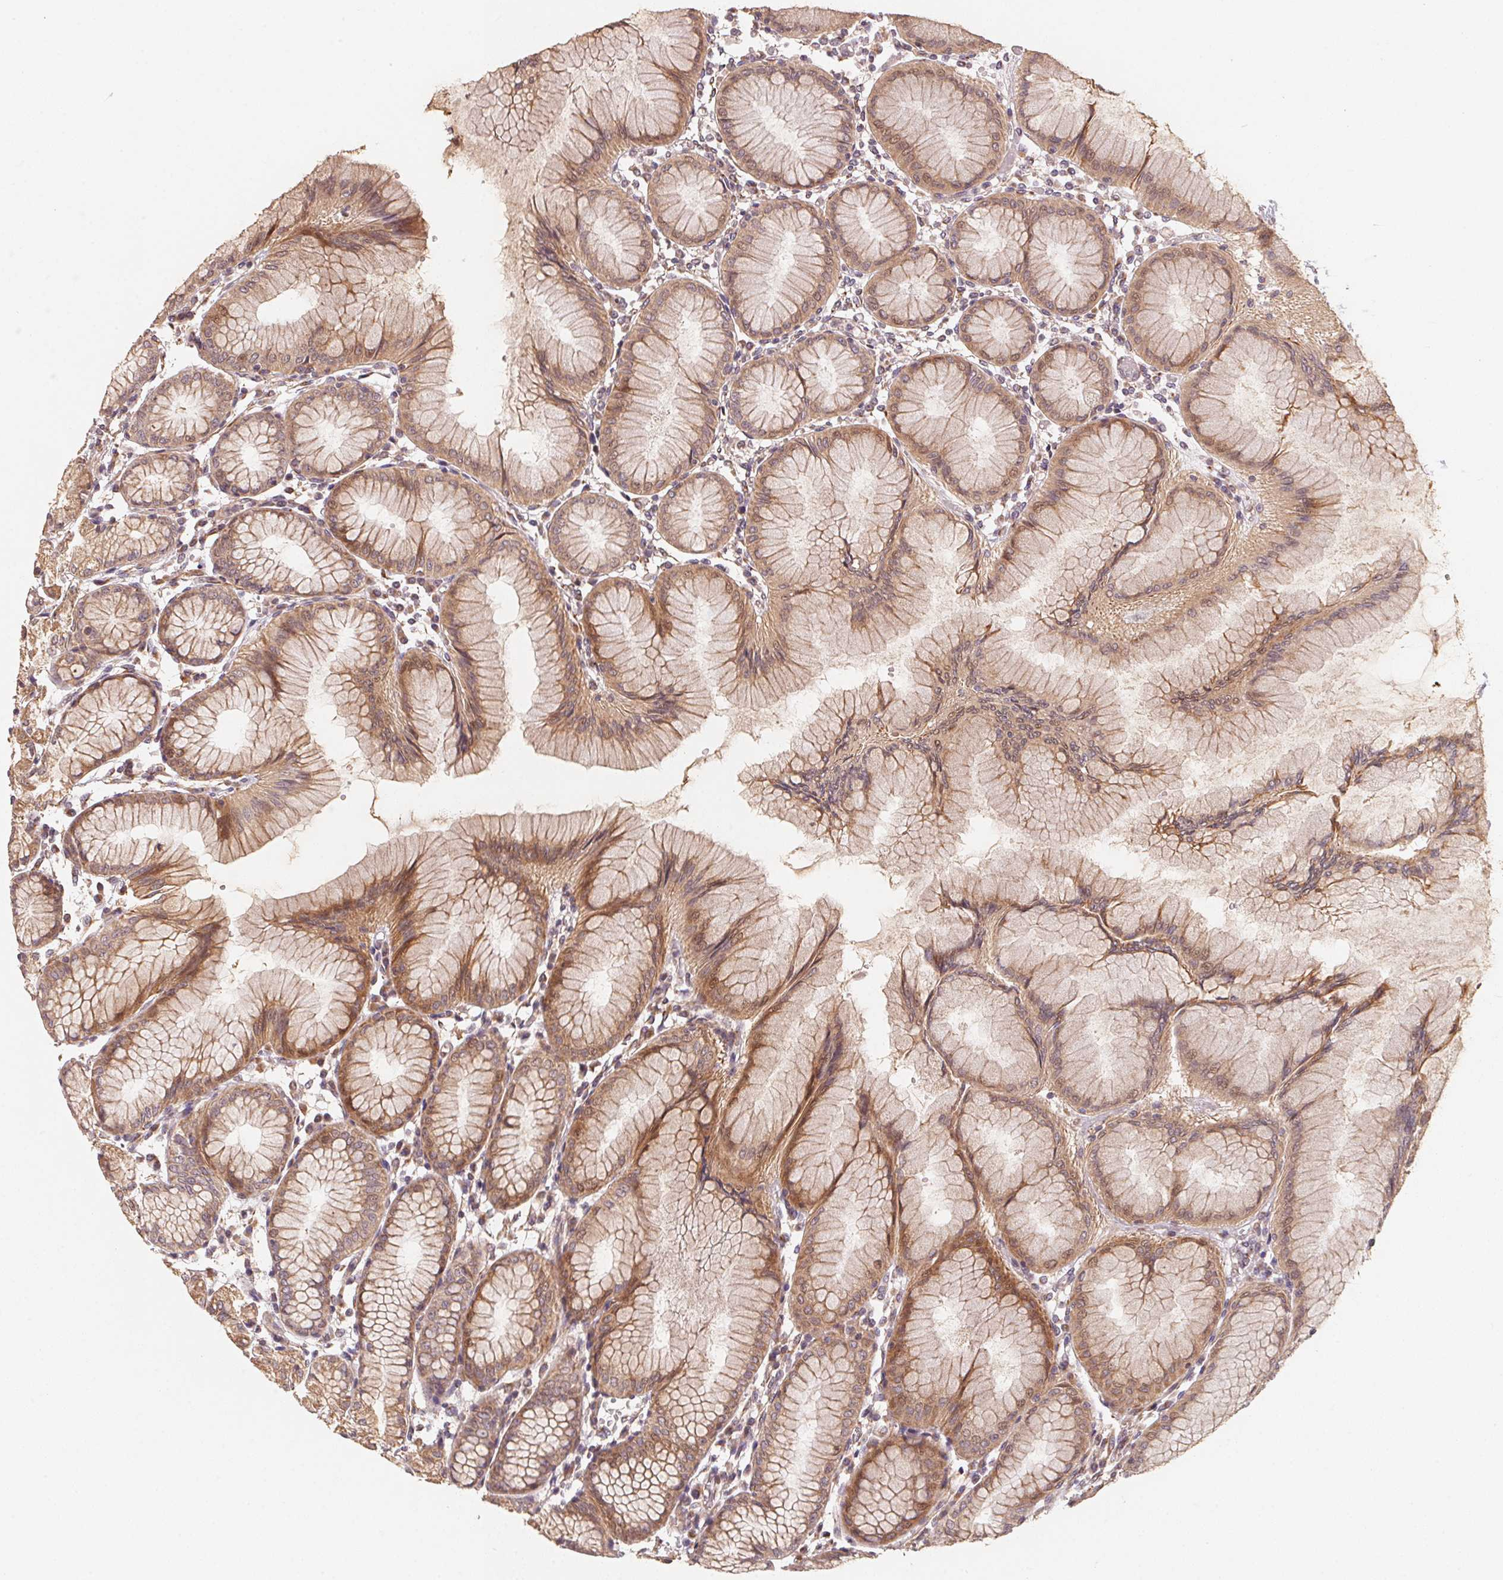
{"staining": {"intensity": "moderate", "quantity": ">75%", "location": "cytoplasmic/membranous,nuclear"}, "tissue": "stomach", "cell_type": "Glandular cells", "image_type": "normal", "snomed": [{"axis": "morphology", "description": "Normal tissue, NOS"}, {"axis": "topography", "description": "Stomach"}], "caption": "Stomach stained for a protein (brown) exhibits moderate cytoplasmic/membranous,nuclear positive positivity in approximately >75% of glandular cells.", "gene": "TSPAN12", "patient": {"sex": "female", "age": 57}}